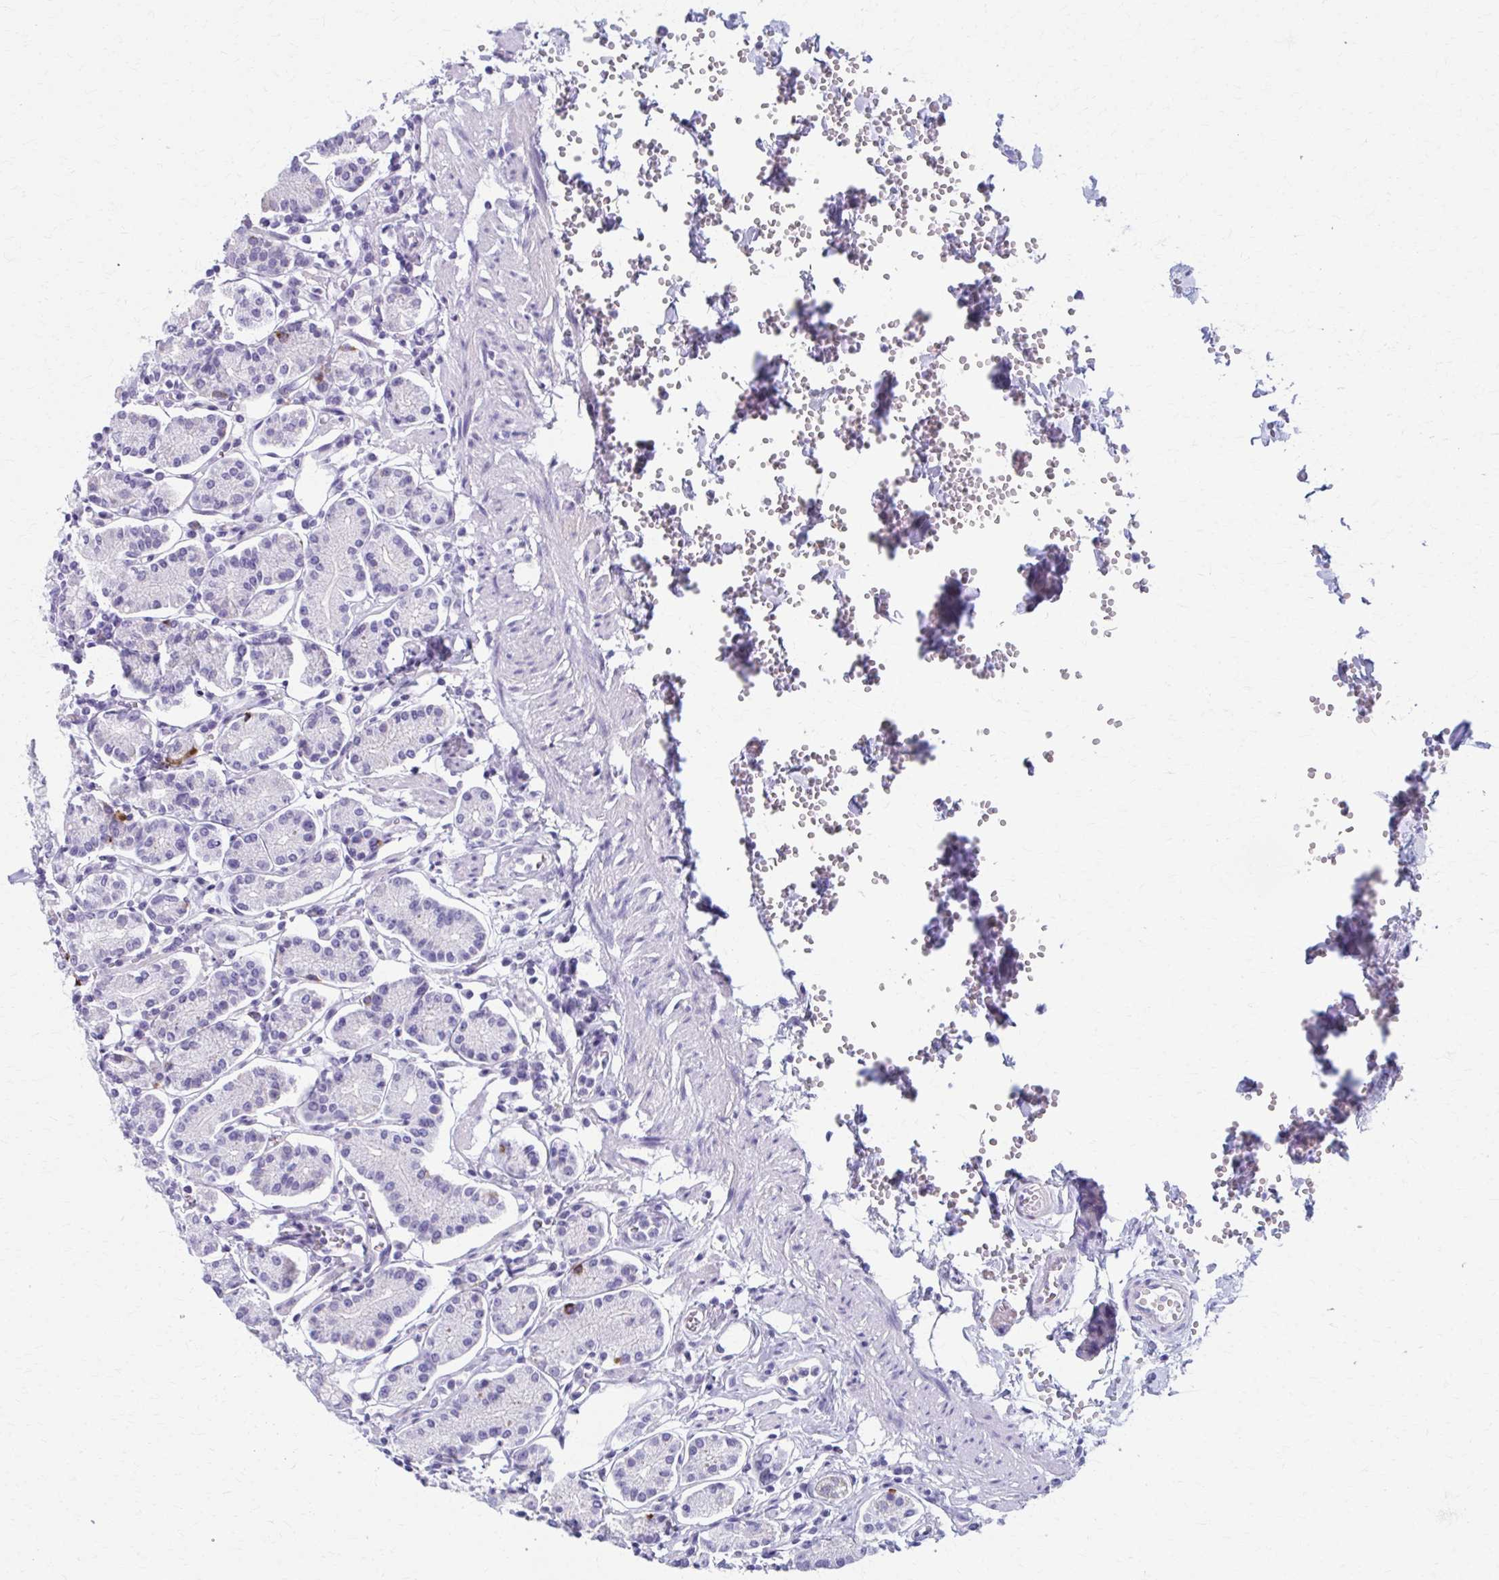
{"staining": {"intensity": "strong", "quantity": "<25%", "location": "cytoplasmic/membranous"}, "tissue": "stomach", "cell_type": "Glandular cells", "image_type": "normal", "snomed": [{"axis": "morphology", "description": "Normal tissue, NOS"}, {"axis": "topography", "description": "Stomach"}], "caption": "Immunohistochemistry (IHC) staining of benign stomach, which demonstrates medium levels of strong cytoplasmic/membranous staining in about <25% of glandular cells indicating strong cytoplasmic/membranous protein positivity. The staining was performed using DAB (brown) for protein detection and nuclei were counterstained in hematoxylin (blue).", "gene": "MPLKIP", "patient": {"sex": "female", "age": 62}}